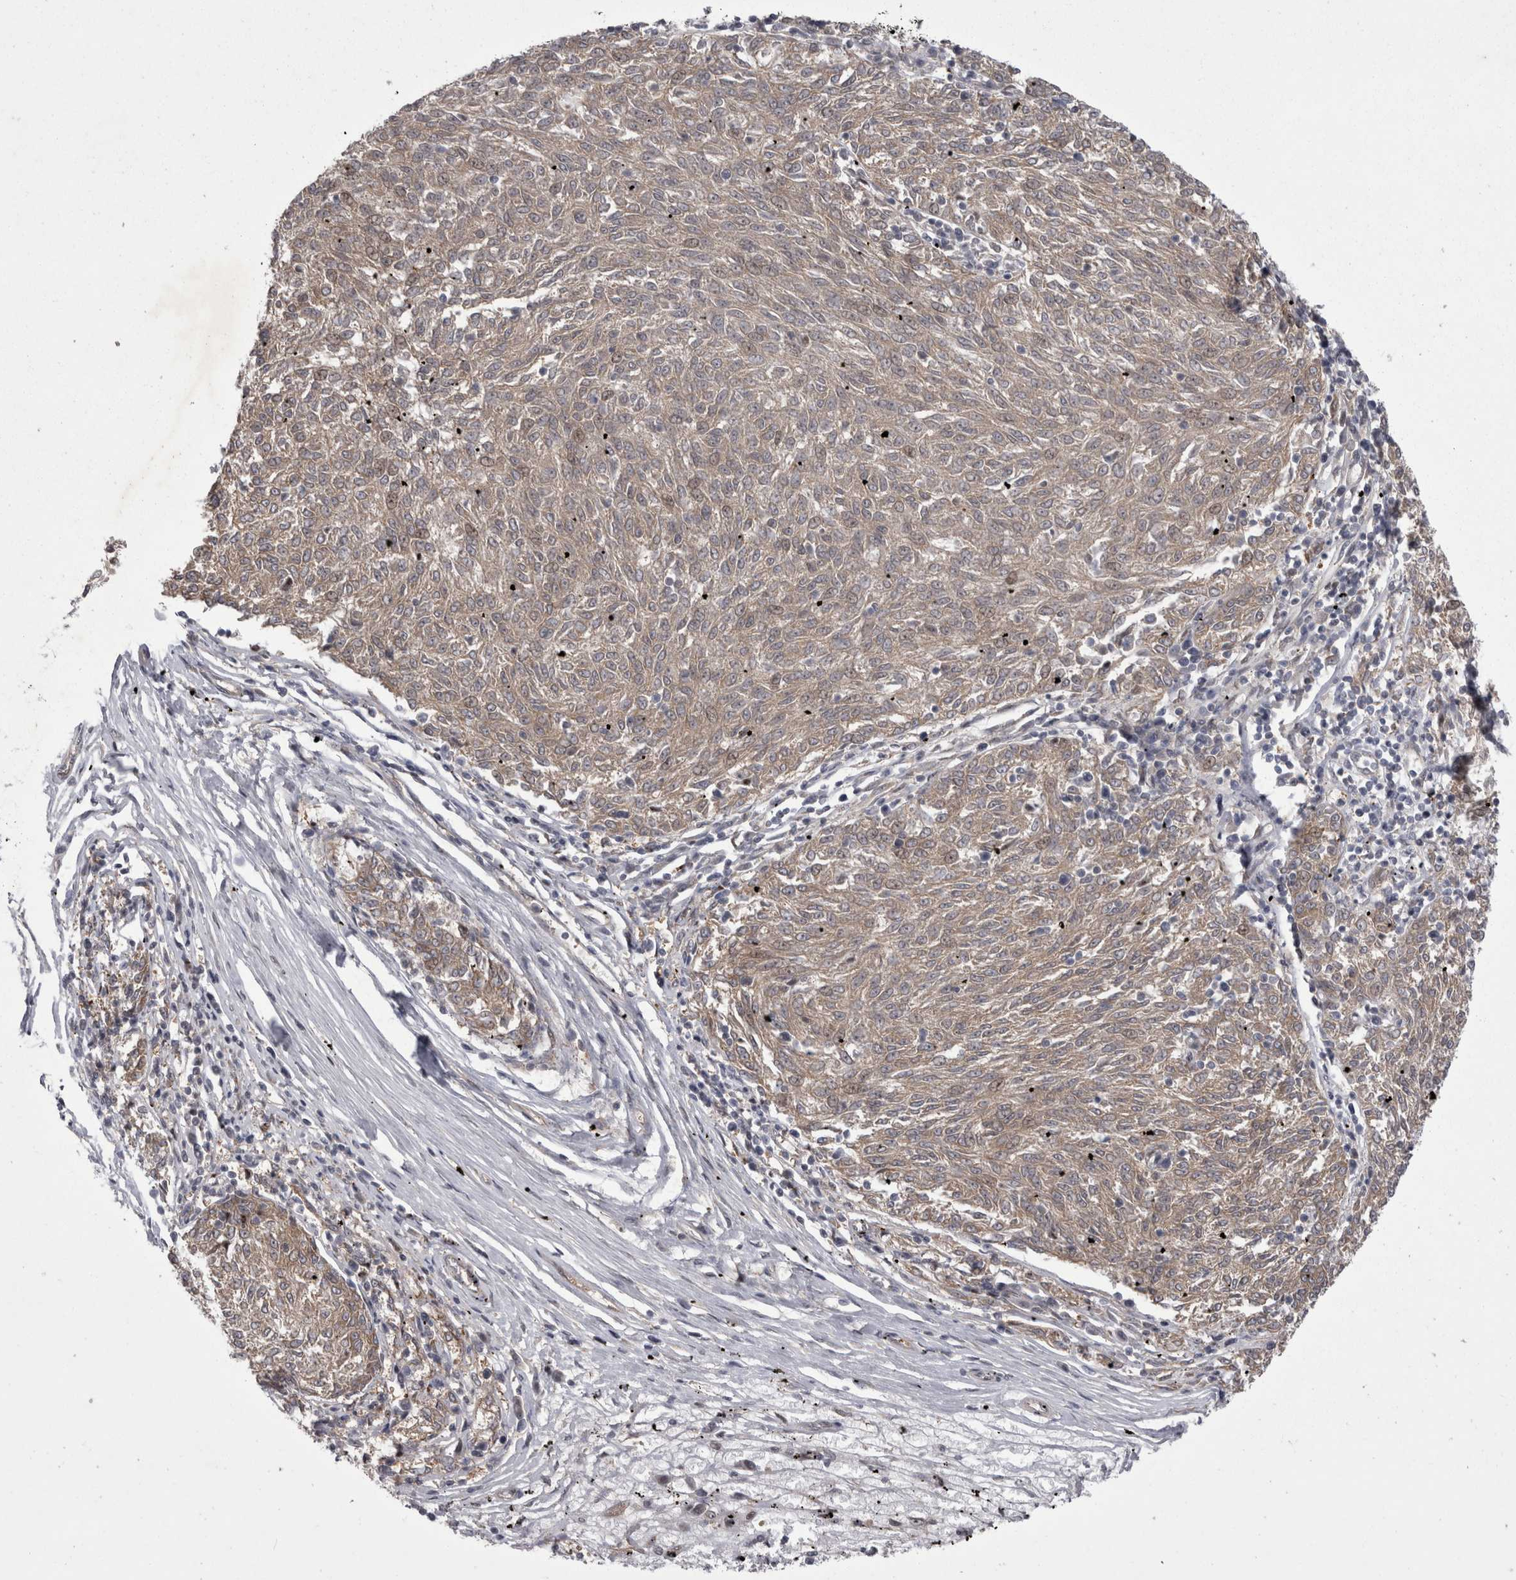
{"staining": {"intensity": "weak", "quantity": ">75%", "location": "cytoplasmic/membranous"}, "tissue": "melanoma", "cell_type": "Tumor cells", "image_type": "cancer", "snomed": [{"axis": "morphology", "description": "Malignant melanoma, NOS"}, {"axis": "topography", "description": "Skin"}], "caption": "This is a micrograph of immunohistochemistry (IHC) staining of melanoma, which shows weak positivity in the cytoplasmic/membranous of tumor cells.", "gene": "NENF", "patient": {"sex": "female", "age": 72}}